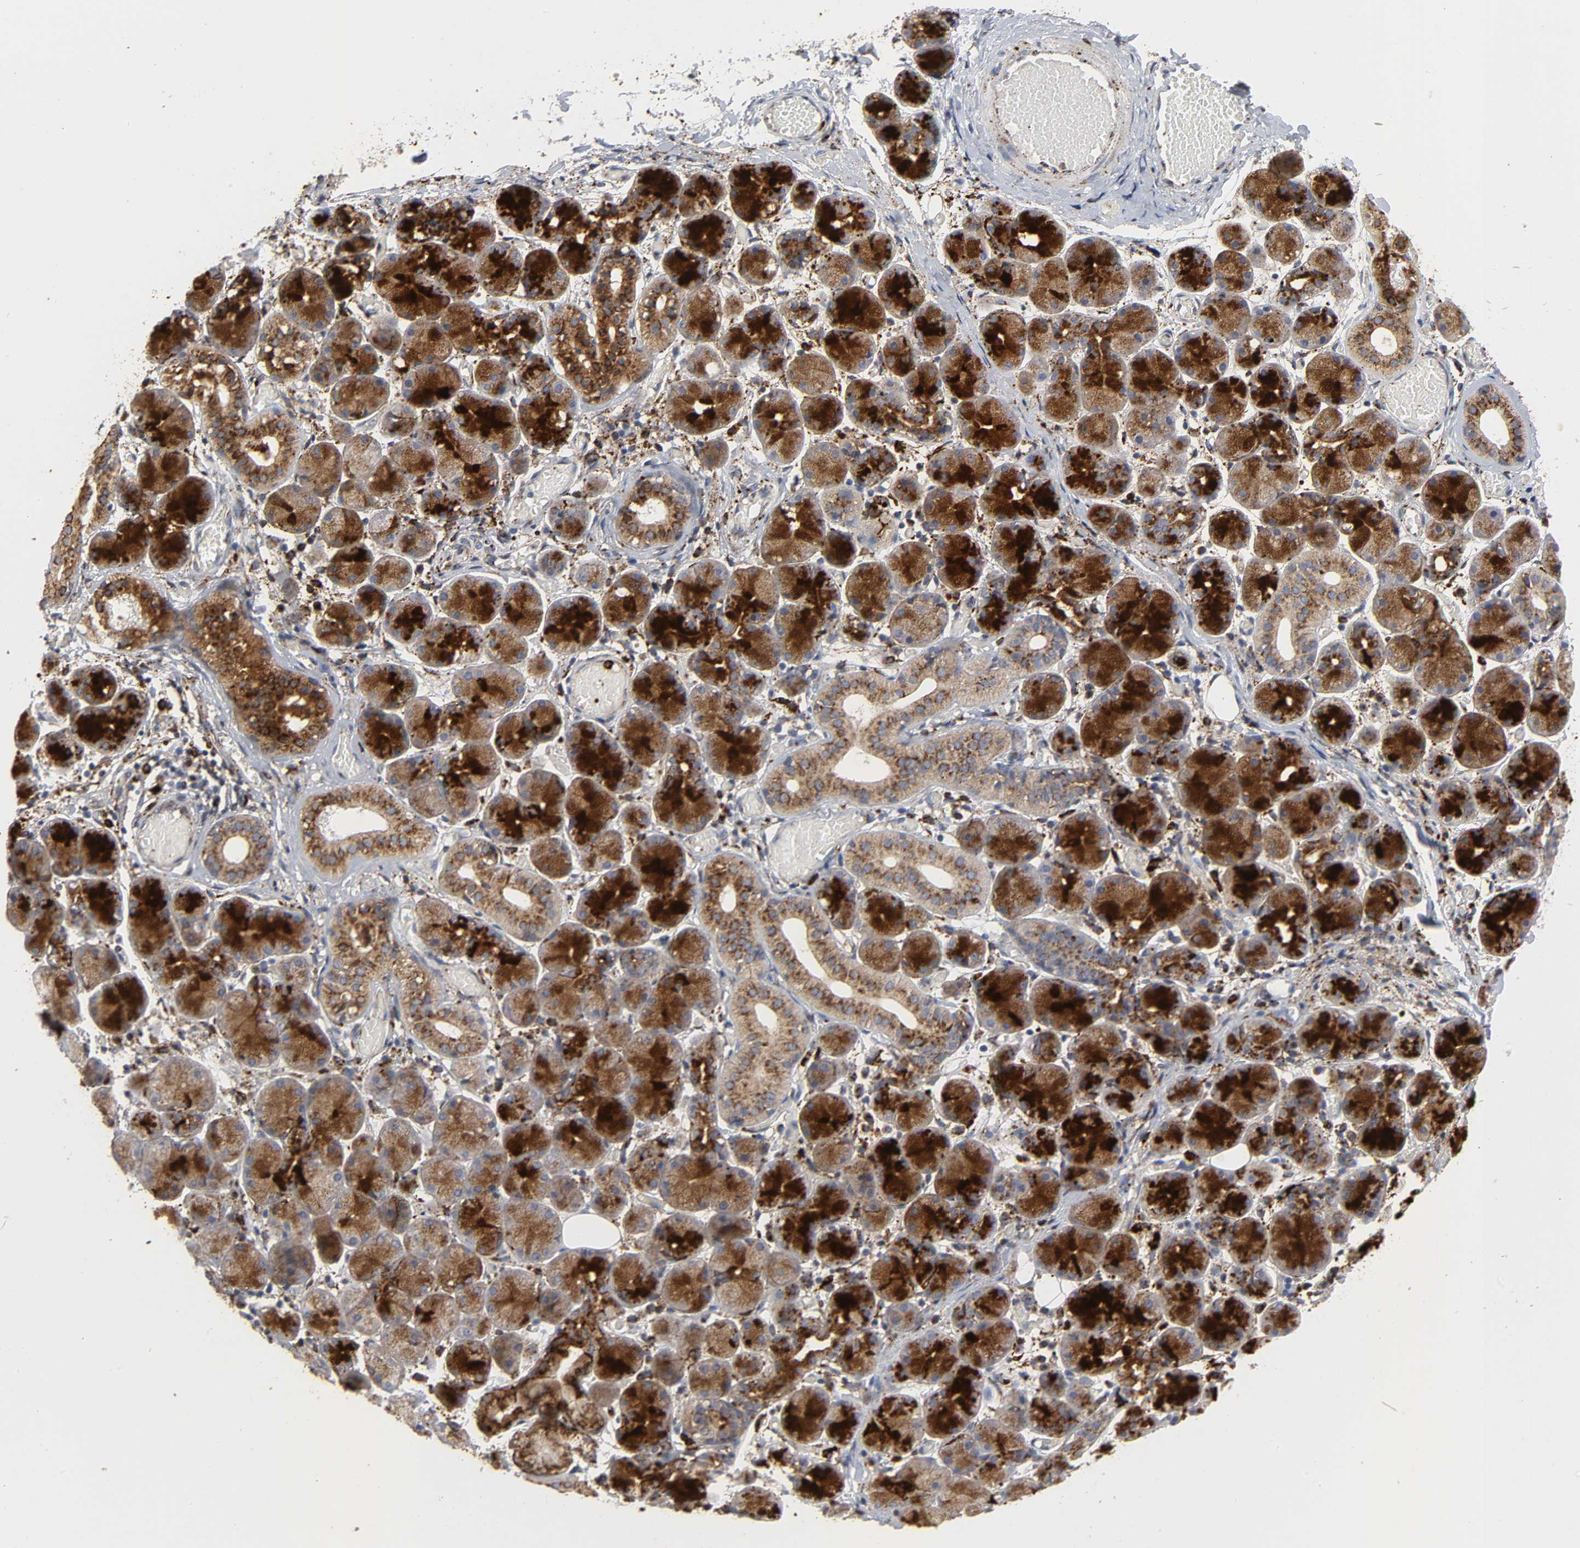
{"staining": {"intensity": "strong", "quantity": ">75%", "location": "cytoplasmic/membranous"}, "tissue": "salivary gland", "cell_type": "Glandular cells", "image_type": "normal", "snomed": [{"axis": "morphology", "description": "Normal tissue, NOS"}, {"axis": "topography", "description": "Salivary gland"}], "caption": "A brown stain shows strong cytoplasmic/membranous expression of a protein in glandular cells of normal human salivary gland.", "gene": "PSAP", "patient": {"sex": "female", "age": 24}}